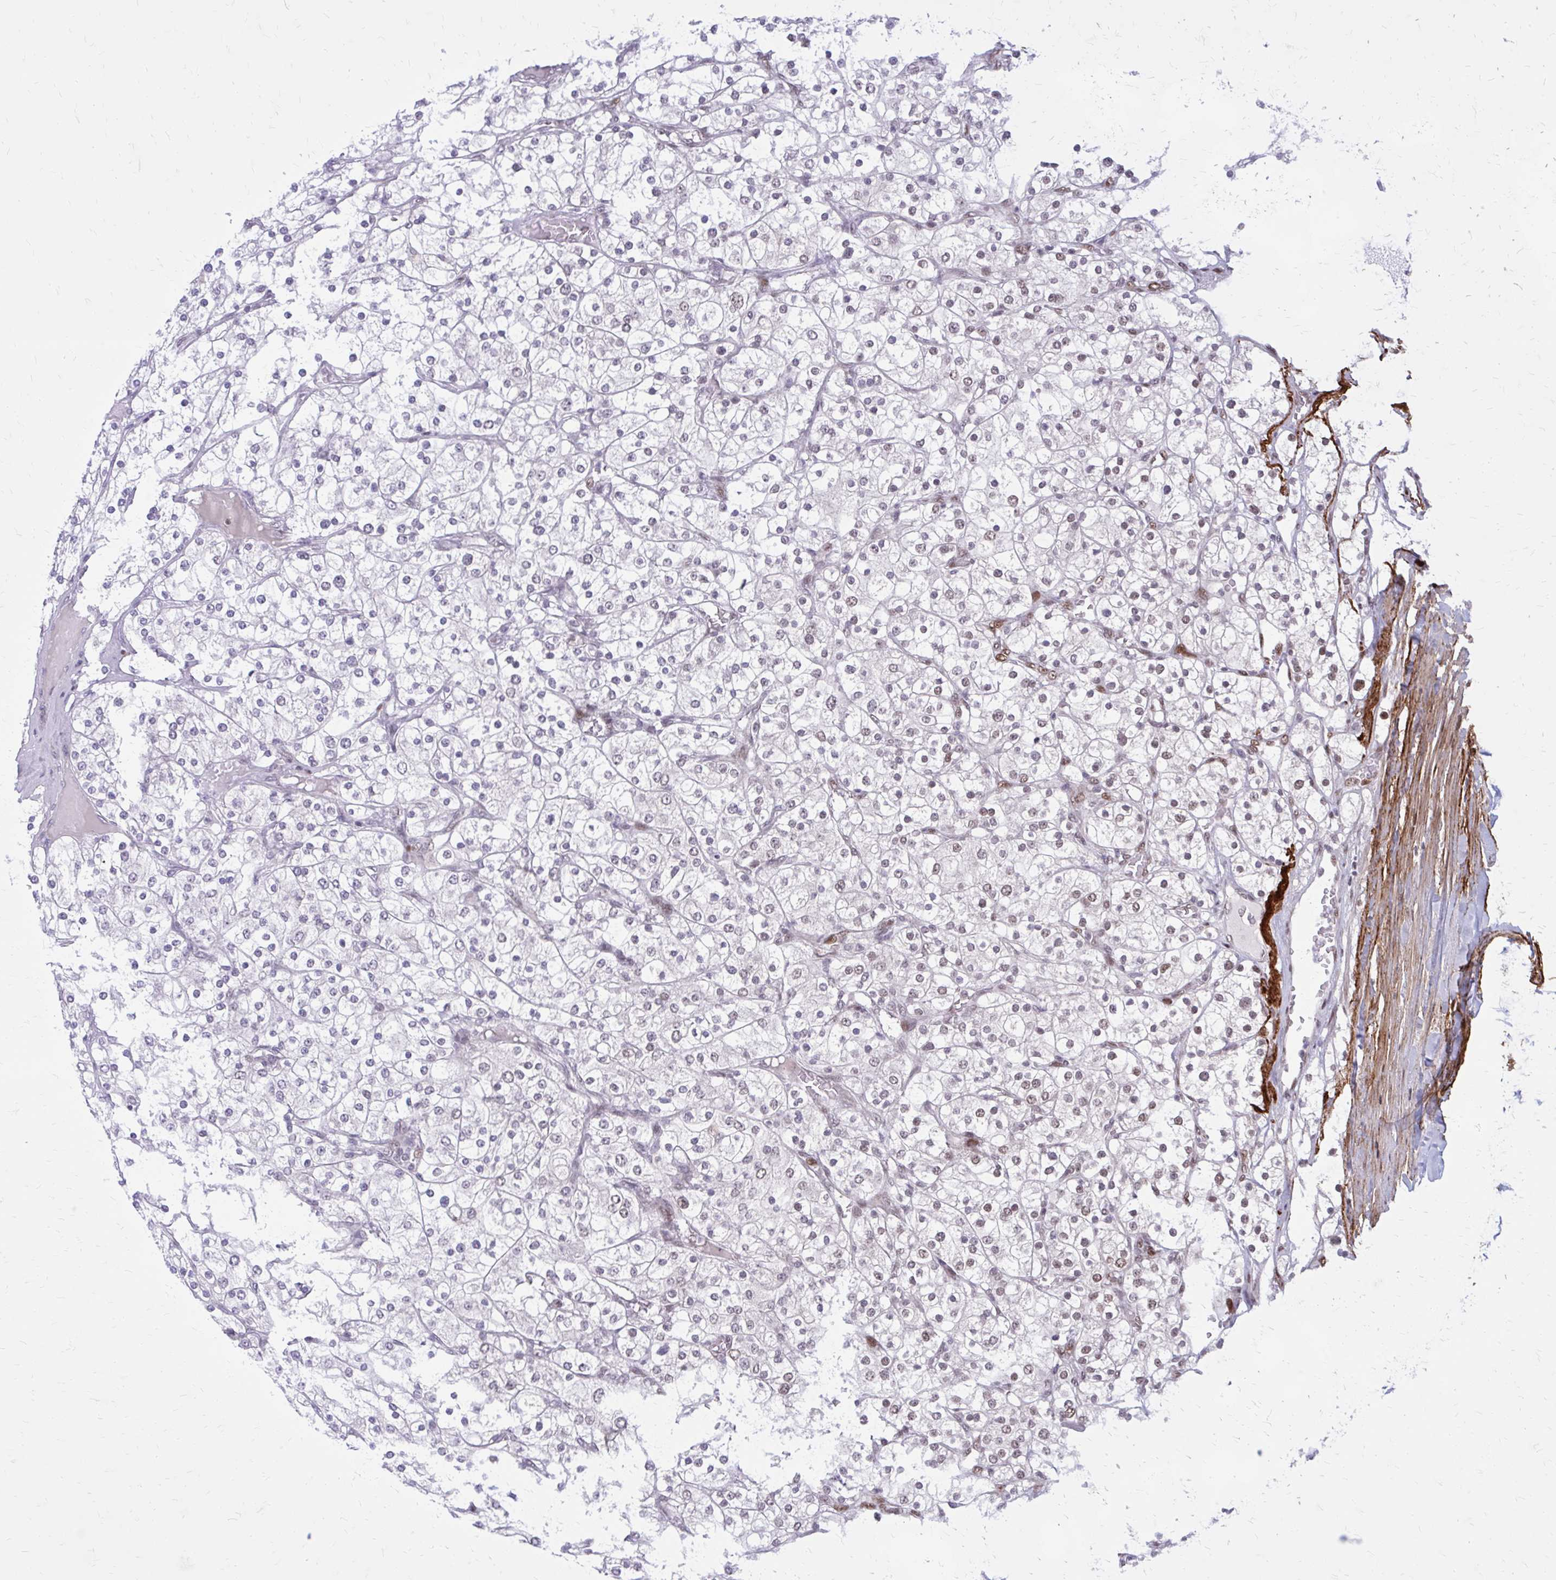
{"staining": {"intensity": "weak", "quantity": "<25%", "location": "nuclear"}, "tissue": "renal cancer", "cell_type": "Tumor cells", "image_type": "cancer", "snomed": [{"axis": "morphology", "description": "Adenocarcinoma, NOS"}, {"axis": "topography", "description": "Kidney"}], "caption": "Micrograph shows no protein staining in tumor cells of adenocarcinoma (renal) tissue.", "gene": "PSME4", "patient": {"sex": "male", "age": 80}}